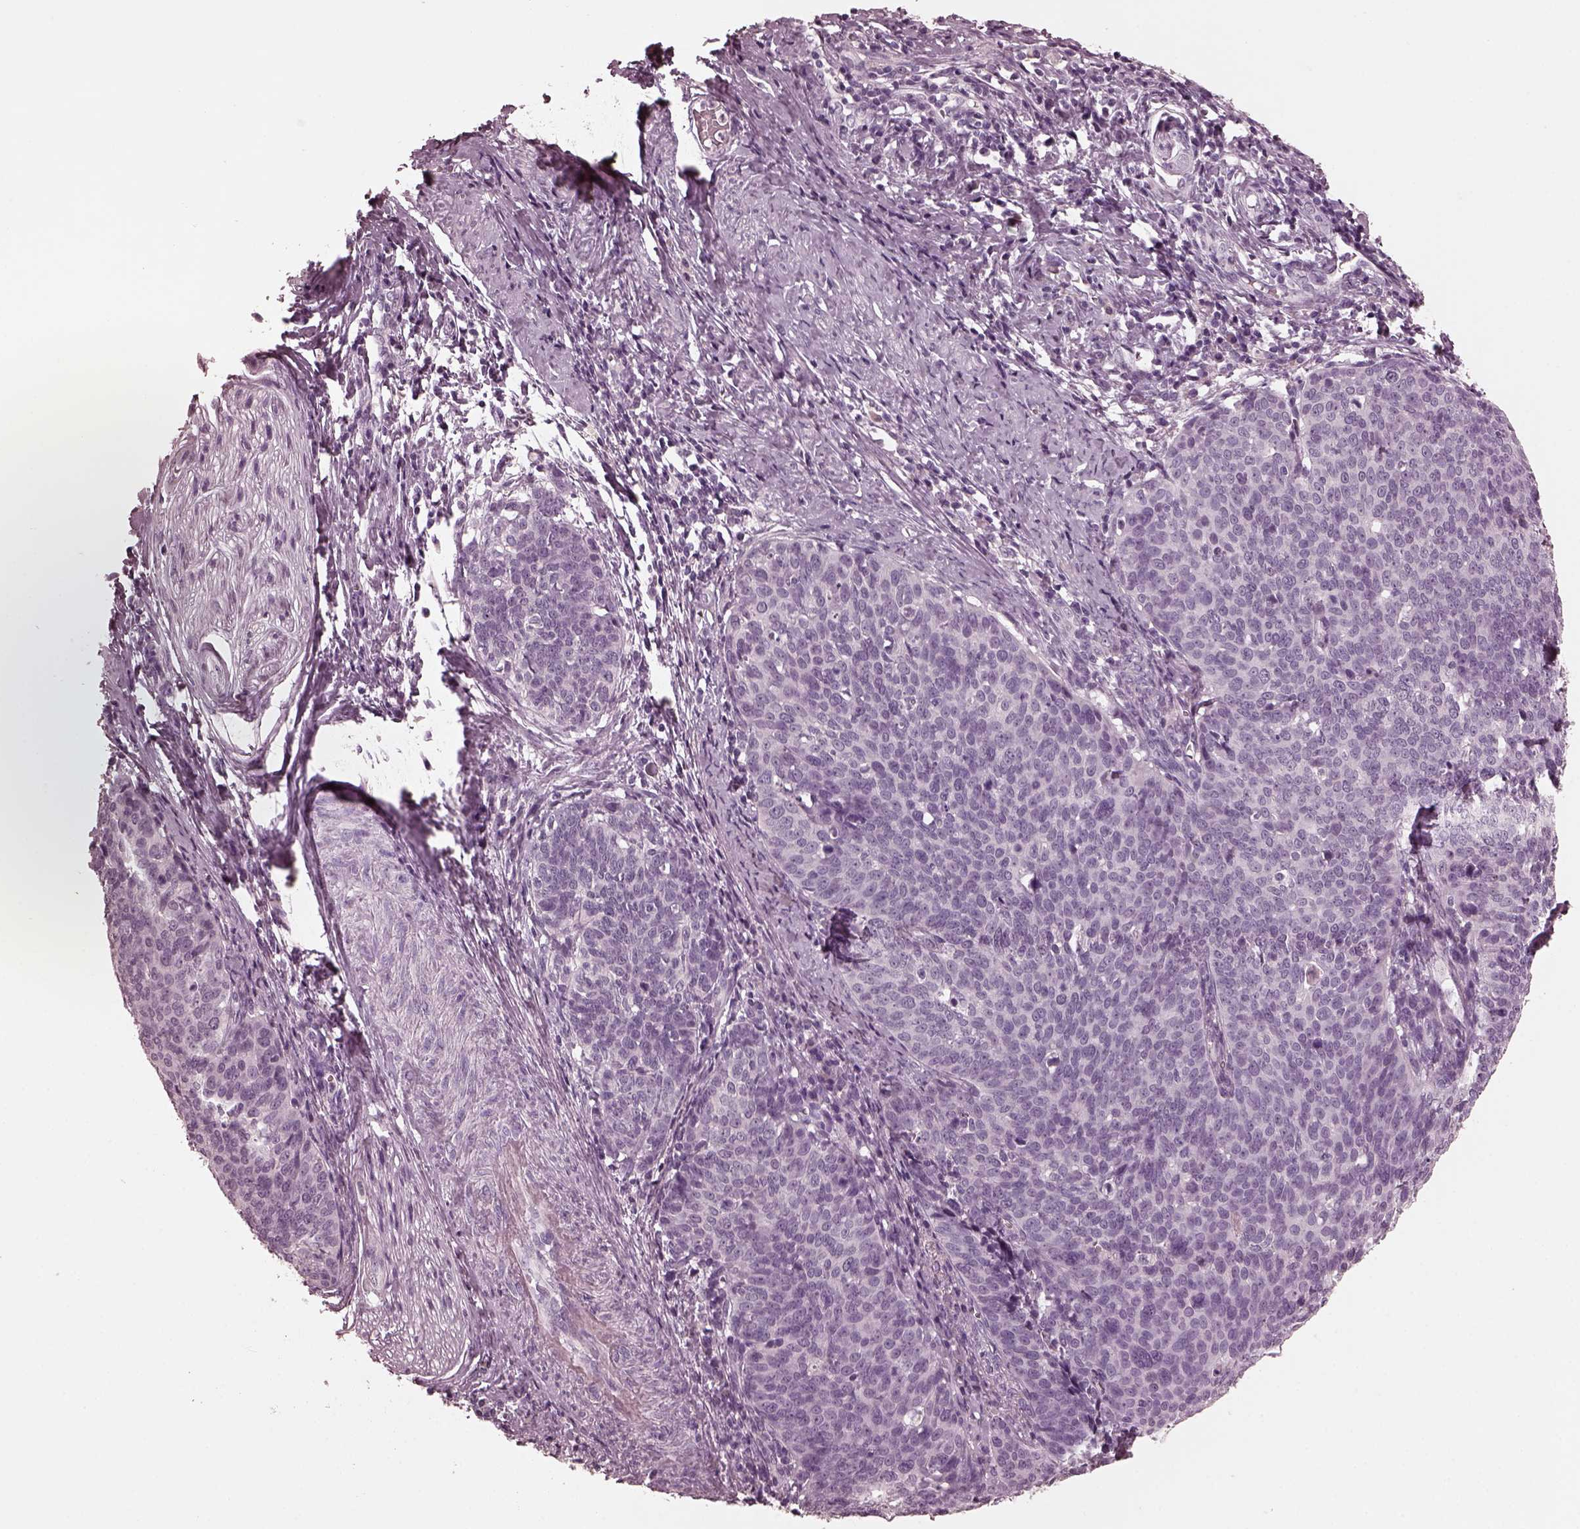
{"staining": {"intensity": "negative", "quantity": "none", "location": "none"}, "tissue": "cervical cancer", "cell_type": "Tumor cells", "image_type": "cancer", "snomed": [{"axis": "morphology", "description": "Normal tissue, NOS"}, {"axis": "morphology", "description": "Squamous cell carcinoma, NOS"}, {"axis": "topography", "description": "Cervix"}], "caption": "A micrograph of human squamous cell carcinoma (cervical) is negative for staining in tumor cells.", "gene": "CGA", "patient": {"sex": "female", "age": 39}}